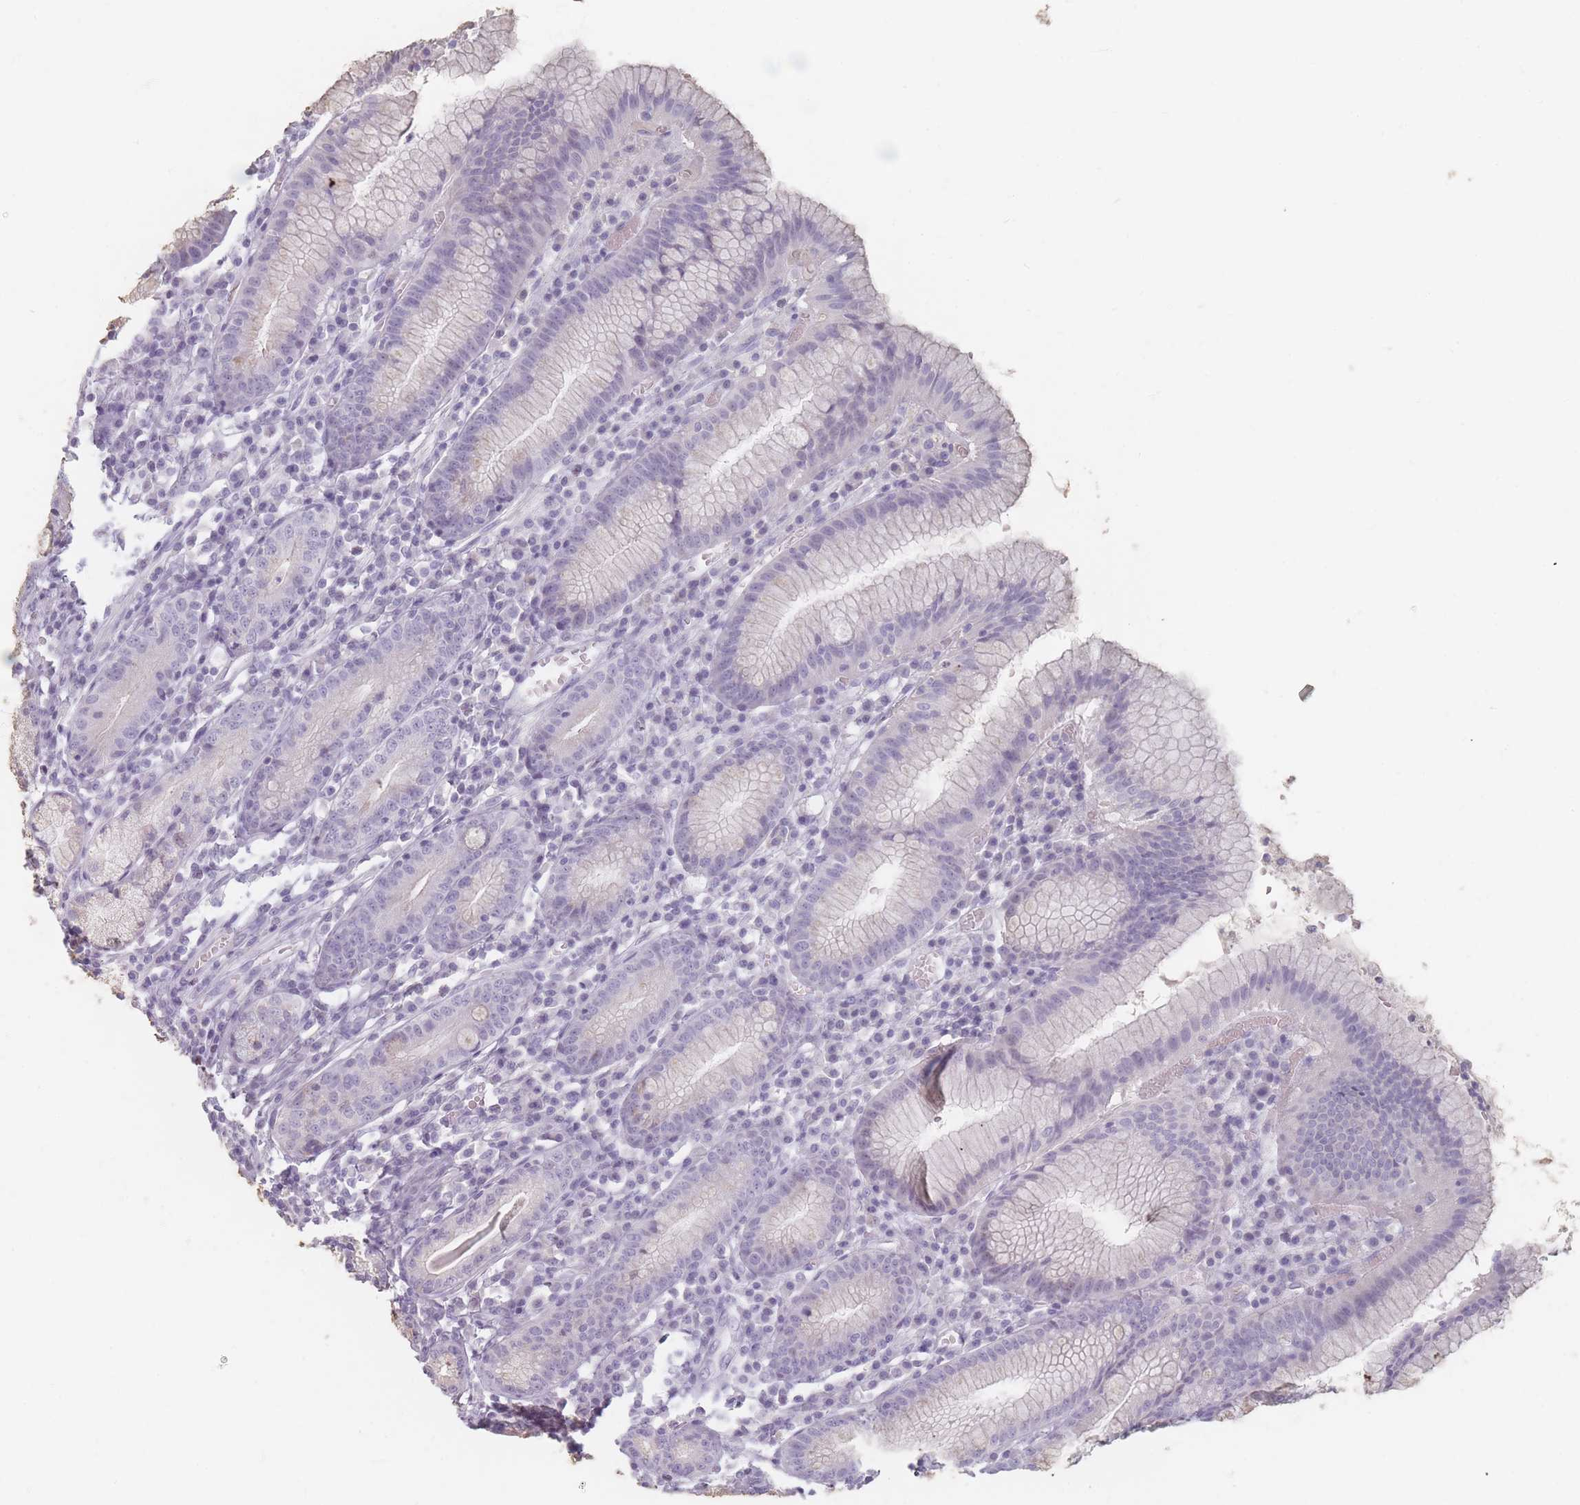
{"staining": {"intensity": "negative", "quantity": "none", "location": "none"}, "tissue": "stomach", "cell_type": "Glandular cells", "image_type": "normal", "snomed": [{"axis": "morphology", "description": "Normal tissue, NOS"}, {"axis": "topography", "description": "Stomach"}], "caption": "This is a photomicrograph of immunohistochemistry staining of unremarkable stomach, which shows no staining in glandular cells.", "gene": "HELZ2", "patient": {"sex": "male", "age": 55}}